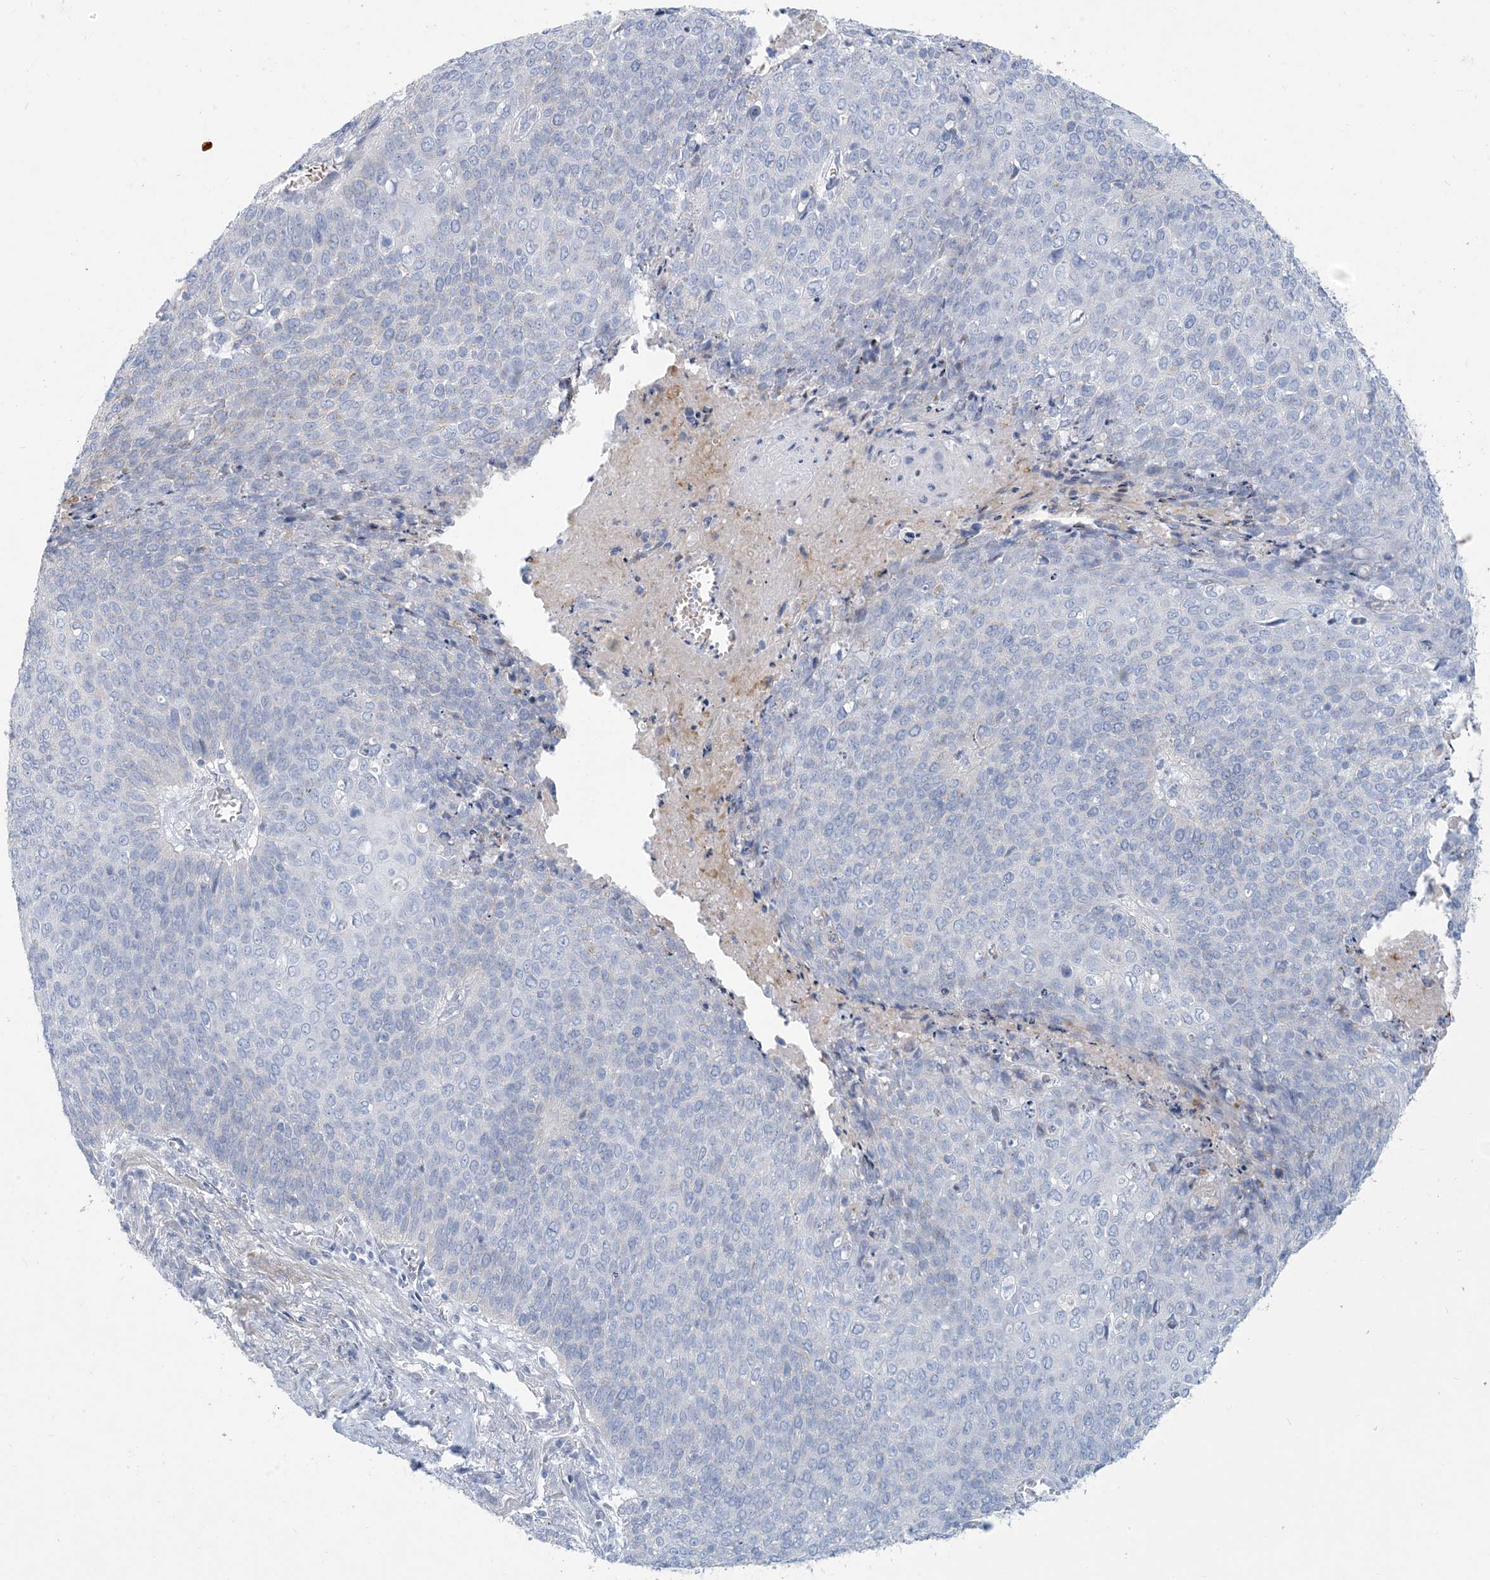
{"staining": {"intensity": "negative", "quantity": "none", "location": "none"}, "tissue": "cervical cancer", "cell_type": "Tumor cells", "image_type": "cancer", "snomed": [{"axis": "morphology", "description": "Squamous cell carcinoma, NOS"}, {"axis": "topography", "description": "Cervix"}], "caption": "Immunohistochemistry photomicrograph of cervical cancer (squamous cell carcinoma) stained for a protein (brown), which reveals no expression in tumor cells.", "gene": "MOXD1", "patient": {"sex": "female", "age": 39}}